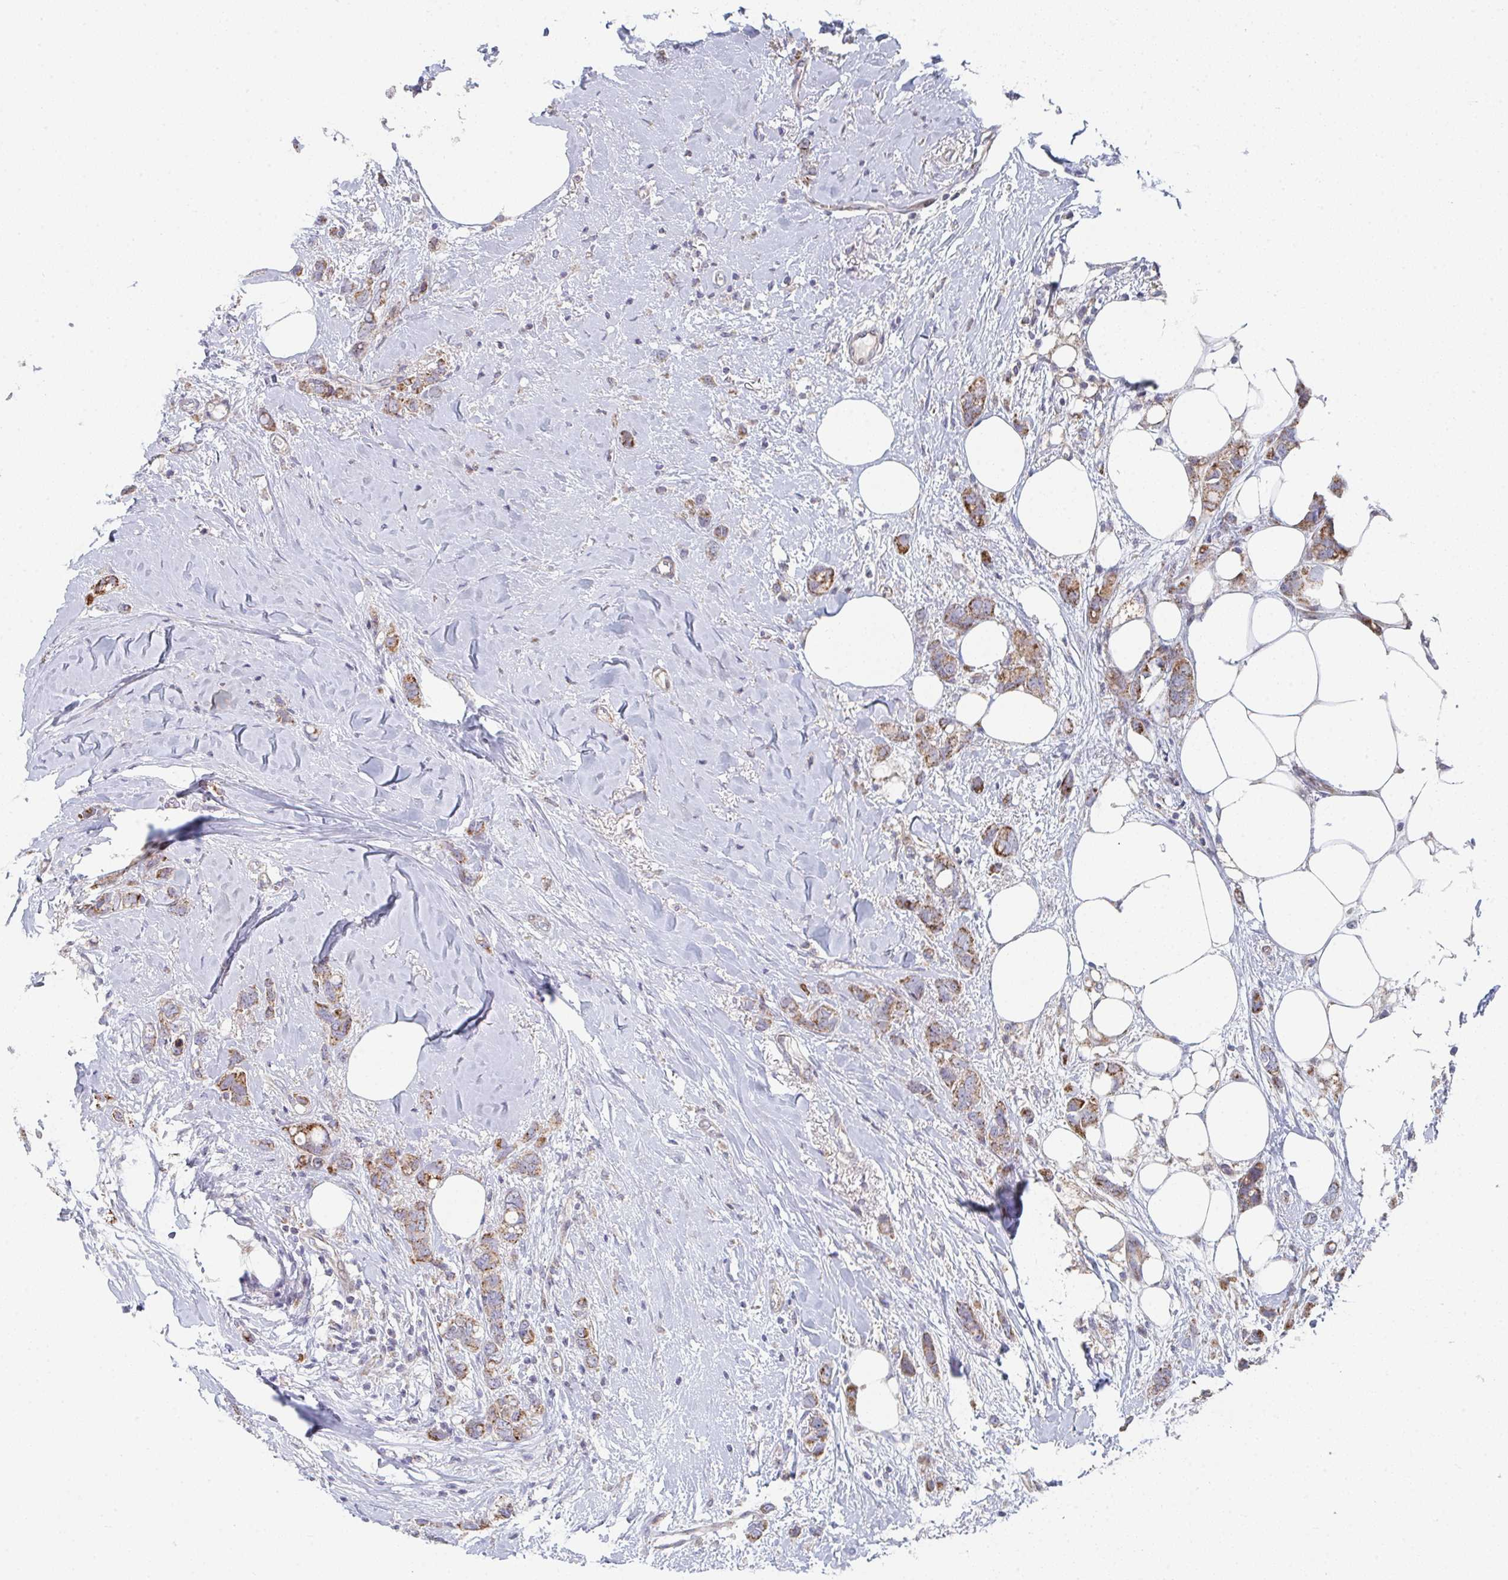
{"staining": {"intensity": "moderate", "quantity": ">75%", "location": "cytoplasmic/membranous"}, "tissue": "breast cancer", "cell_type": "Tumor cells", "image_type": "cancer", "snomed": [{"axis": "morphology", "description": "Lobular carcinoma"}, {"axis": "topography", "description": "Breast"}], "caption": "The immunohistochemical stain labels moderate cytoplasmic/membranous positivity in tumor cells of breast cancer tissue.", "gene": "ZNF644", "patient": {"sex": "female", "age": 91}}